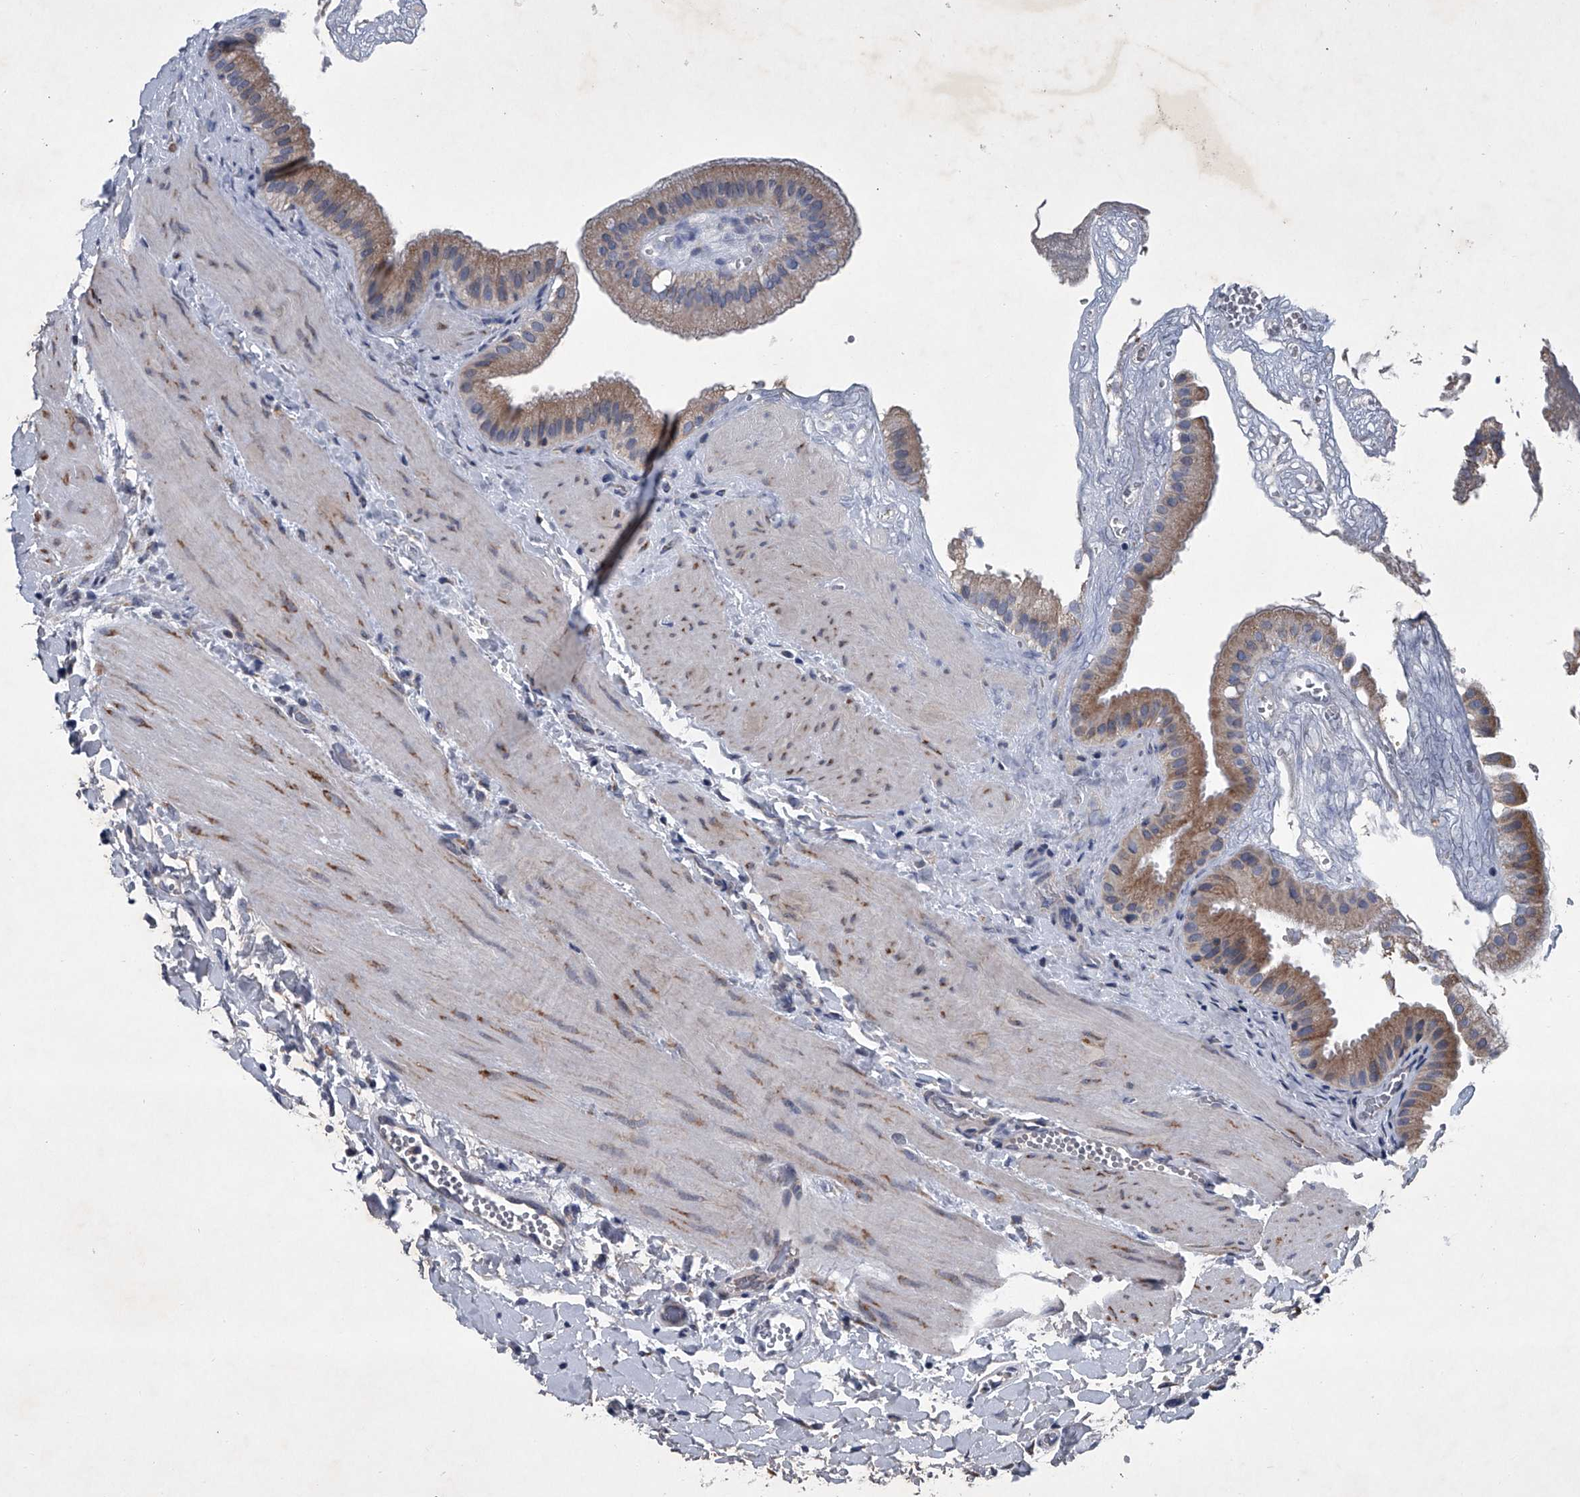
{"staining": {"intensity": "moderate", "quantity": "25%-75%", "location": "cytoplasmic/membranous"}, "tissue": "gallbladder", "cell_type": "Glandular cells", "image_type": "normal", "snomed": [{"axis": "morphology", "description": "Normal tissue, NOS"}, {"axis": "topography", "description": "Gallbladder"}], "caption": "Glandular cells show moderate cytoplasmic/membranous staining in approximately 25%-75% of cells in unremarkable gallbladder. (brown staining indicates protein expression, while blue staining denotes nuclei).", "gene": "ABCG1", "patient": {"sex": "male", "age": 55}}